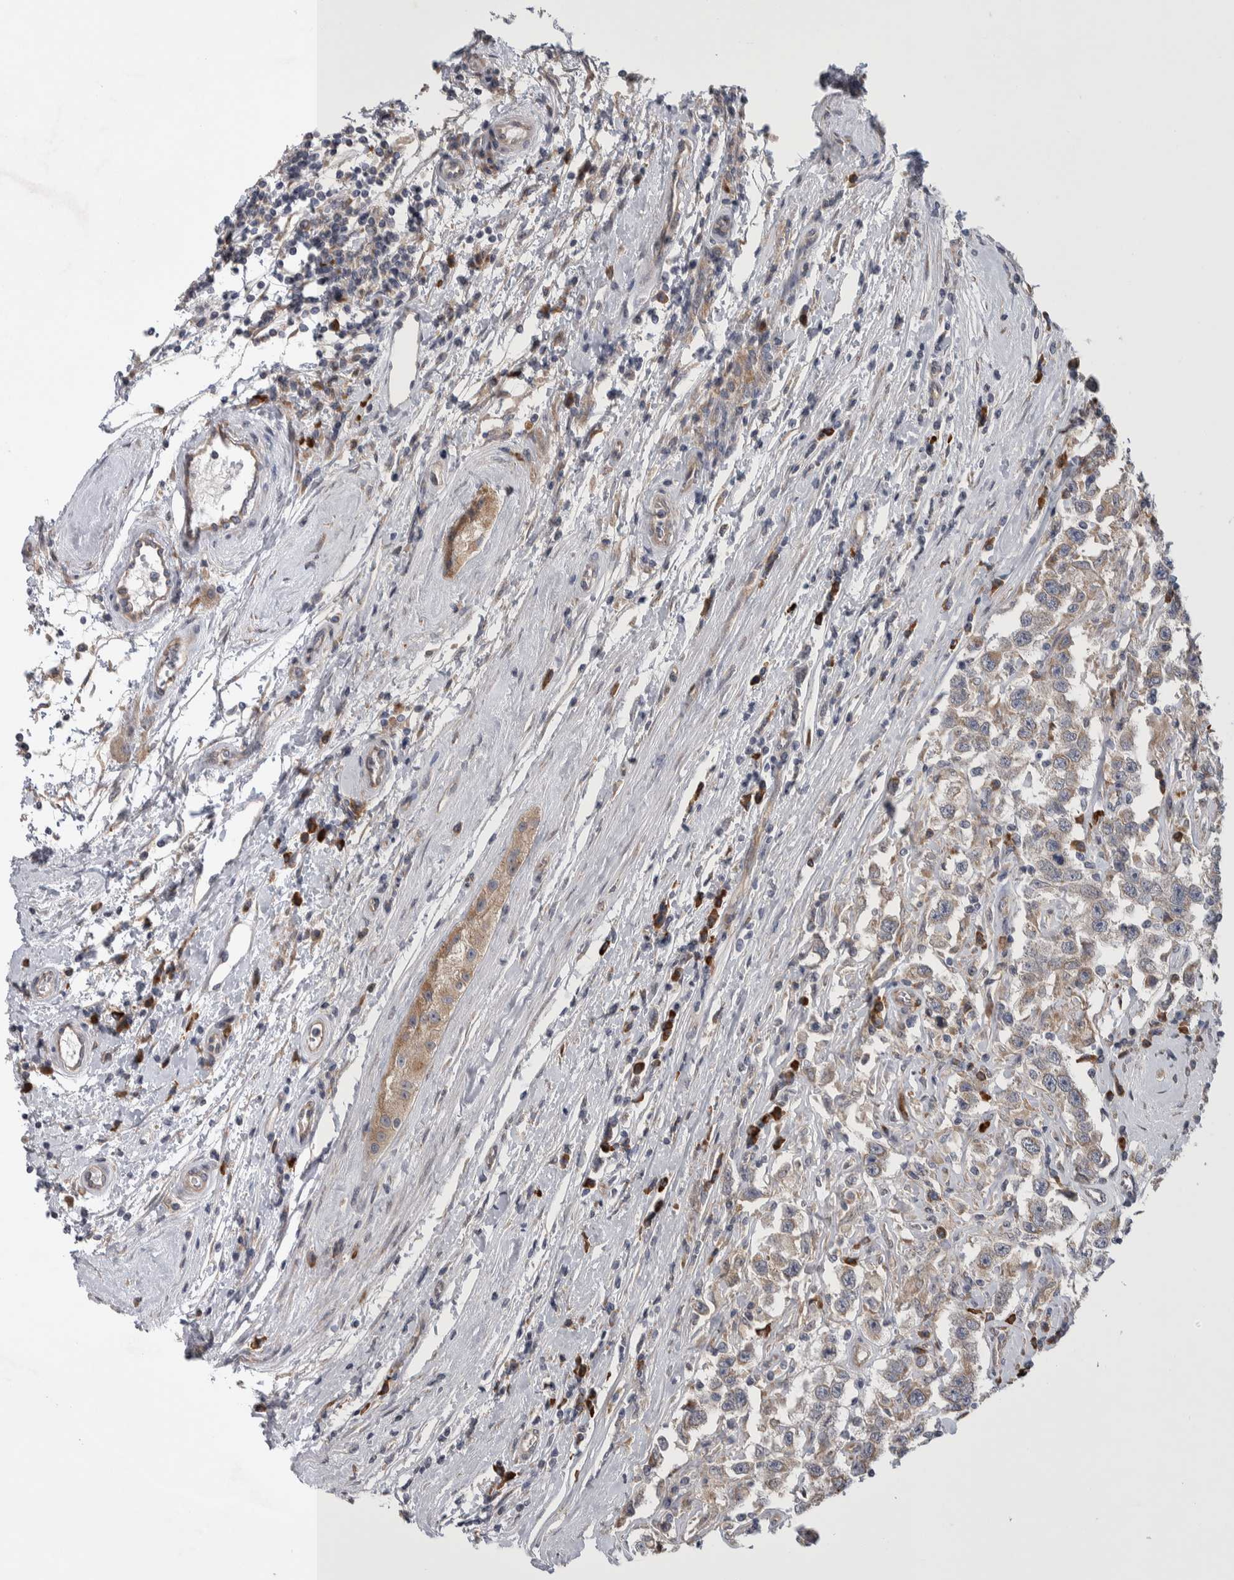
{"staining": {"intensity": "weak", "quantity": ">75%", "location": "cytoplasmic/membranous"}, "tissue": "testis cancer", "cell_type": "Tumor cells", "image_type": "cancer", "snomed": [{"axis": "morphology", "description": "Seminoma, NOS"}, {"axis": "topography", "description": "Testis"}], "caption": "This is an image of immunohistochemistry (IHC) staining of testis cancer (seminoma), which shows weak expression in the cytoplasmic/membranous of tumor cells.", "gene": "IBTK", "patient": {"sex": "male", "age": 41}}